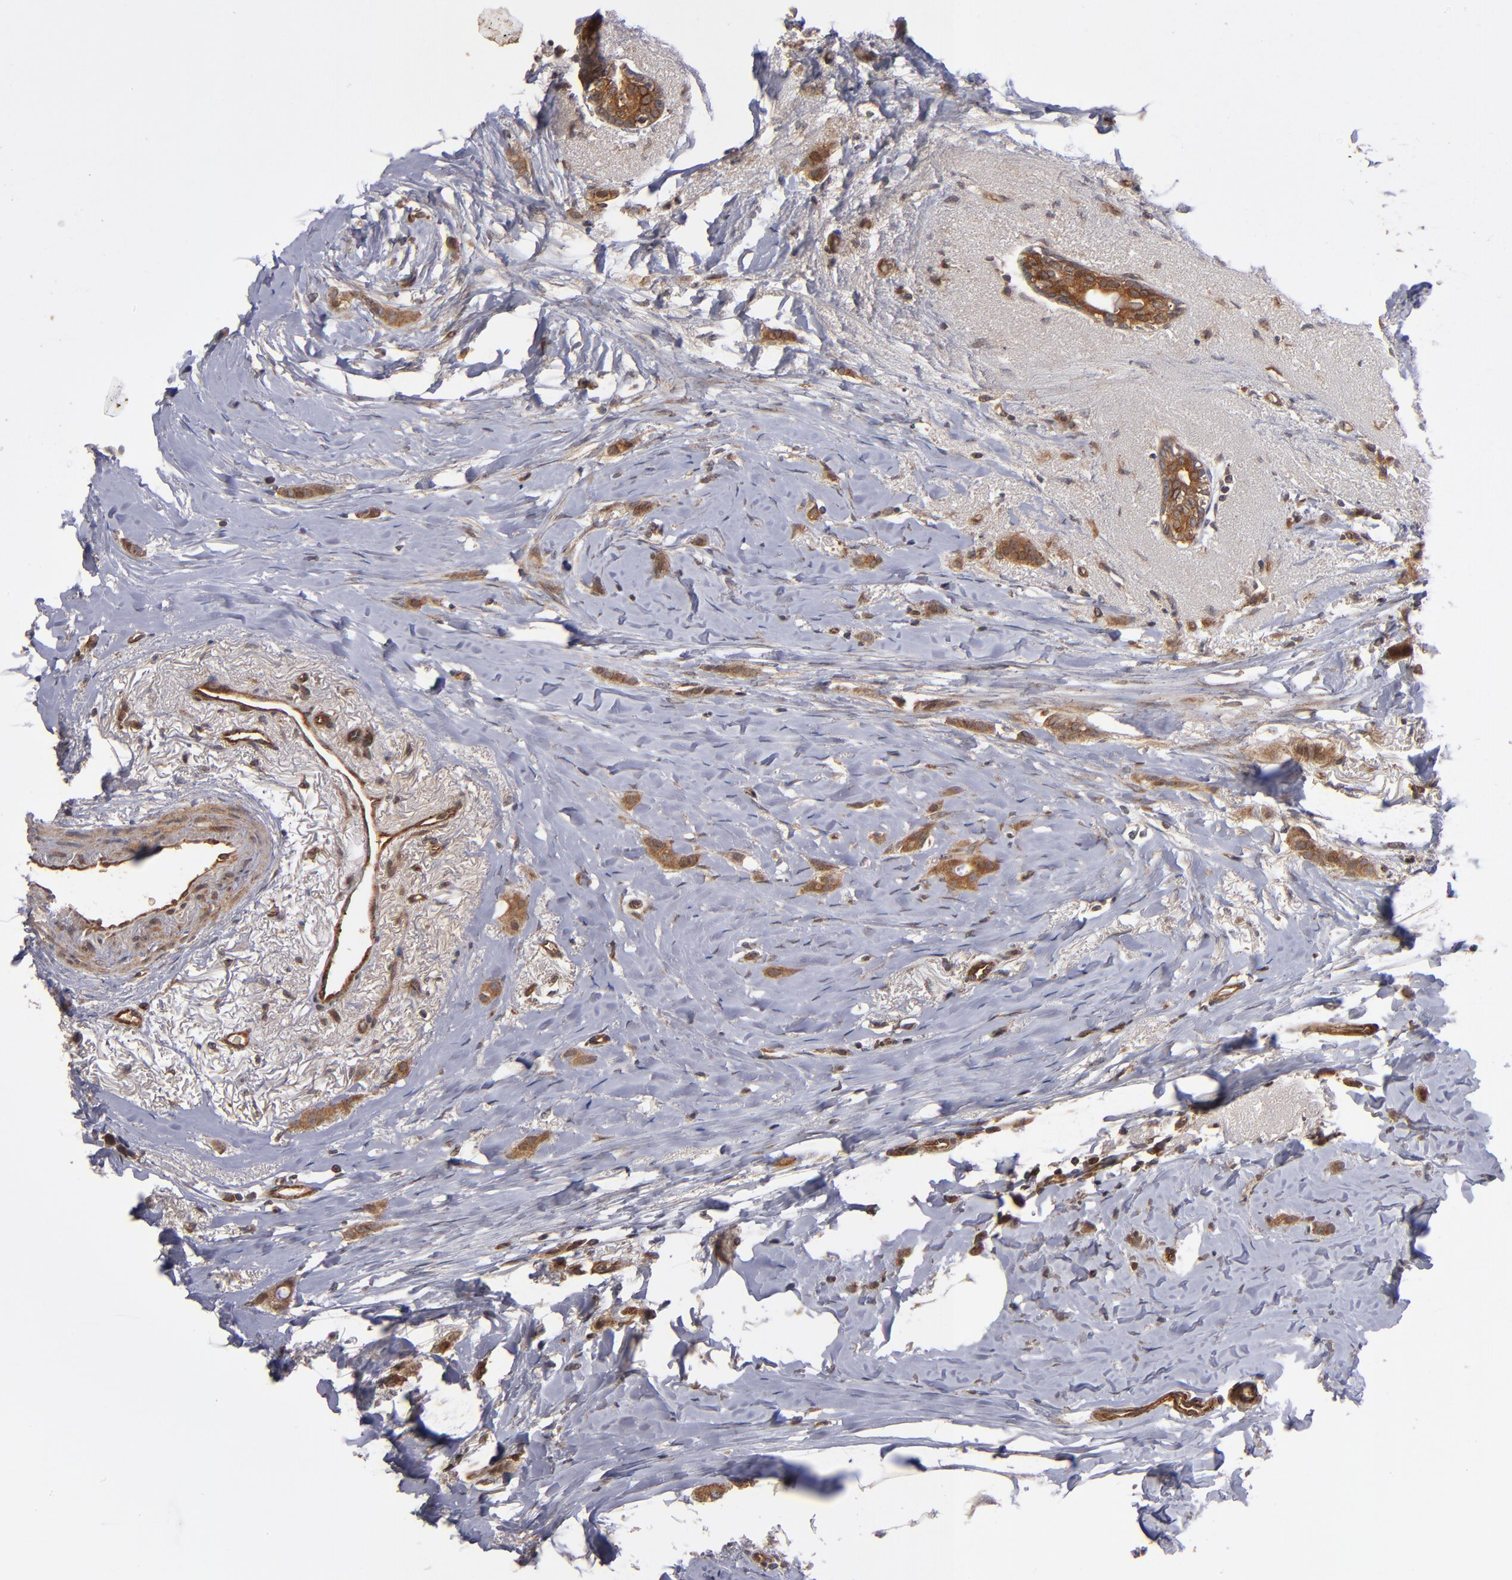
{"staining": {"intensity": "strong", "quantity": ">75%", "location": "cytoplasmic/membranous"}, "tissue": "breast cancer", "cell_type": "Tumor cells", "image_type": "cancer", "snomed": [{"axis": "morphology", "description": "Lobular carcinoma"}, {"axis": "topography", "description": "Breast"}], "caption": "Breast cancer stained for a protein (brown) shows strong cytoplasmic/membranous positive positivity in approximately >75% of tumor cells.", "gene": "BDKRB1", "patient": {"sex": "female", "age": 55}}